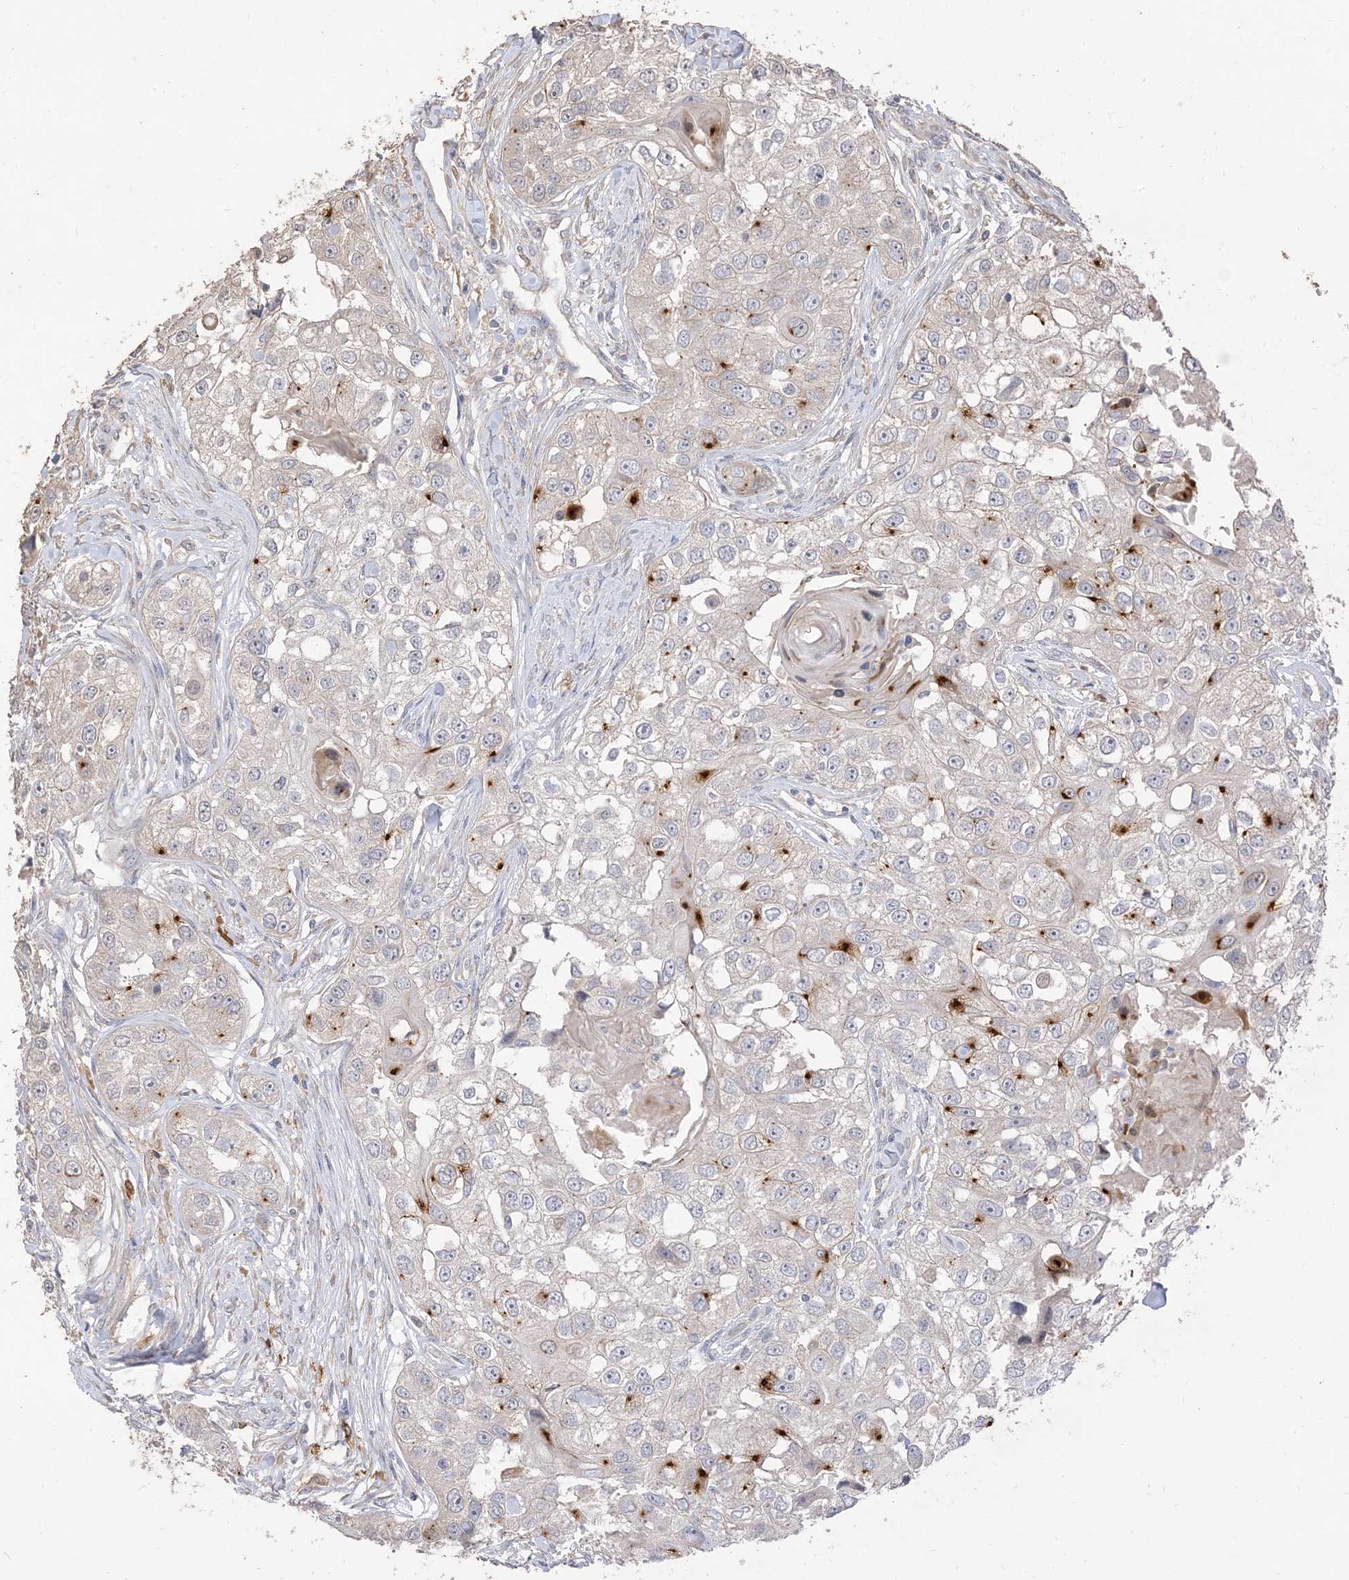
{"staining": {"intensity": "negative", "quantity": "none", "location": "none"}, "tissue": "head and neck cancer", "cell_type": "Tumor cells", "image_type": "cancer", "snomed": [{"axis": "morphology", "description": "Normal tissue, NOS"}, {"axis": "morphology", "description": "Squamous cell carcinoma, NOS"}, {"axis": "topography", "description": "Skeletal muscle"}, {"axis": "topography", "description": "Head-Neck"}], "caption": "An image of human head and neck cancer is negative for staining in tumor cells.", "gene": "RNF175", "patient": {"sex": "male", "age": 51}}